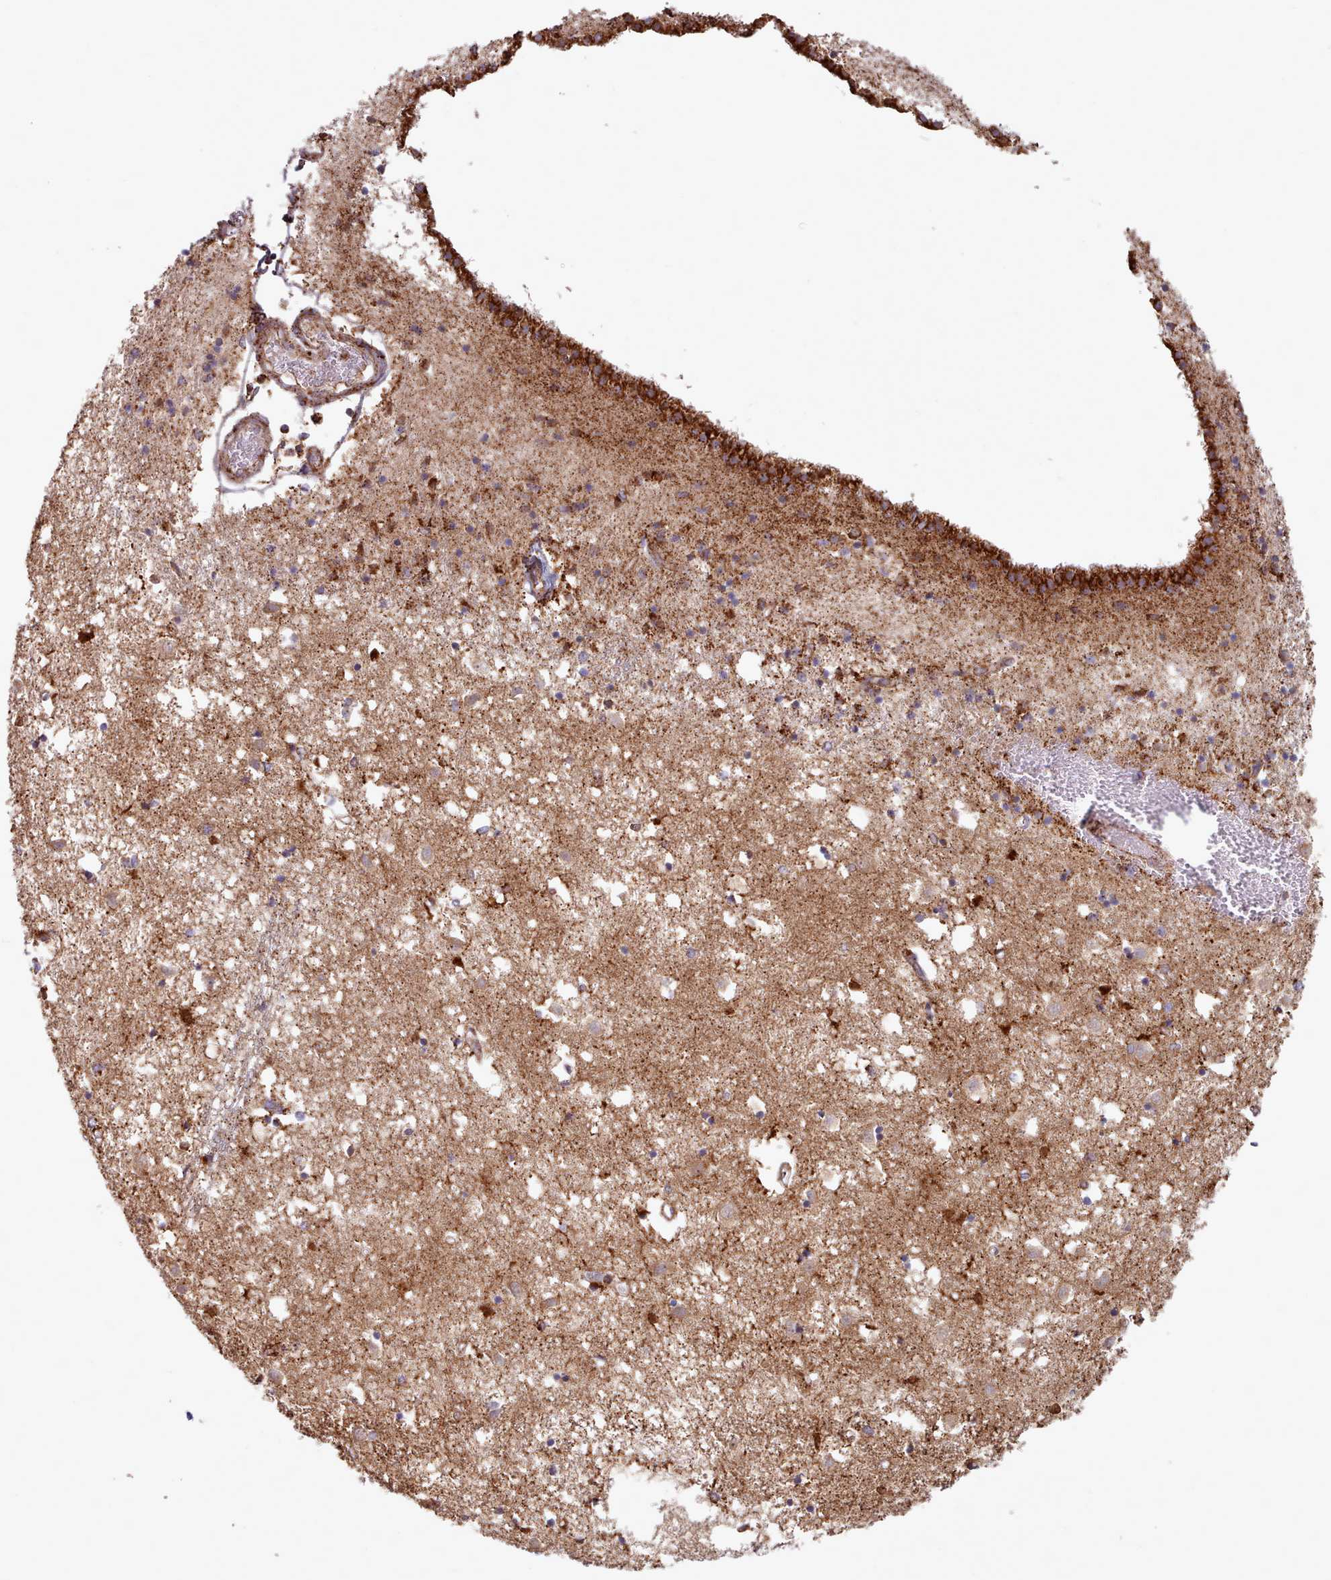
{"staining": {"intensity": "strong", "quantity": "<25%", "location": "cytoplasmic/membranous"}, "tissue": "caudate", "cell_type": "Glial cells", "image_type": "normal", "snomed": [{"axis": "morphology", "description": "Normal tissue, NOS"}, {"axis": "topography", "description": "Lateral ventricle wall"}], "caption": "Immunohistochemistry image of benign caudate: caudate stained using immunohistochemistry (IHC) exhibits medium levels of strong protein expression localized specifically in the cytoplasmic/membranous of glial cells, appearing as a cytoplasmic/membranous brown color.", "gene": "HSDL2", "patient": {"sex": "male", "age": 70}}